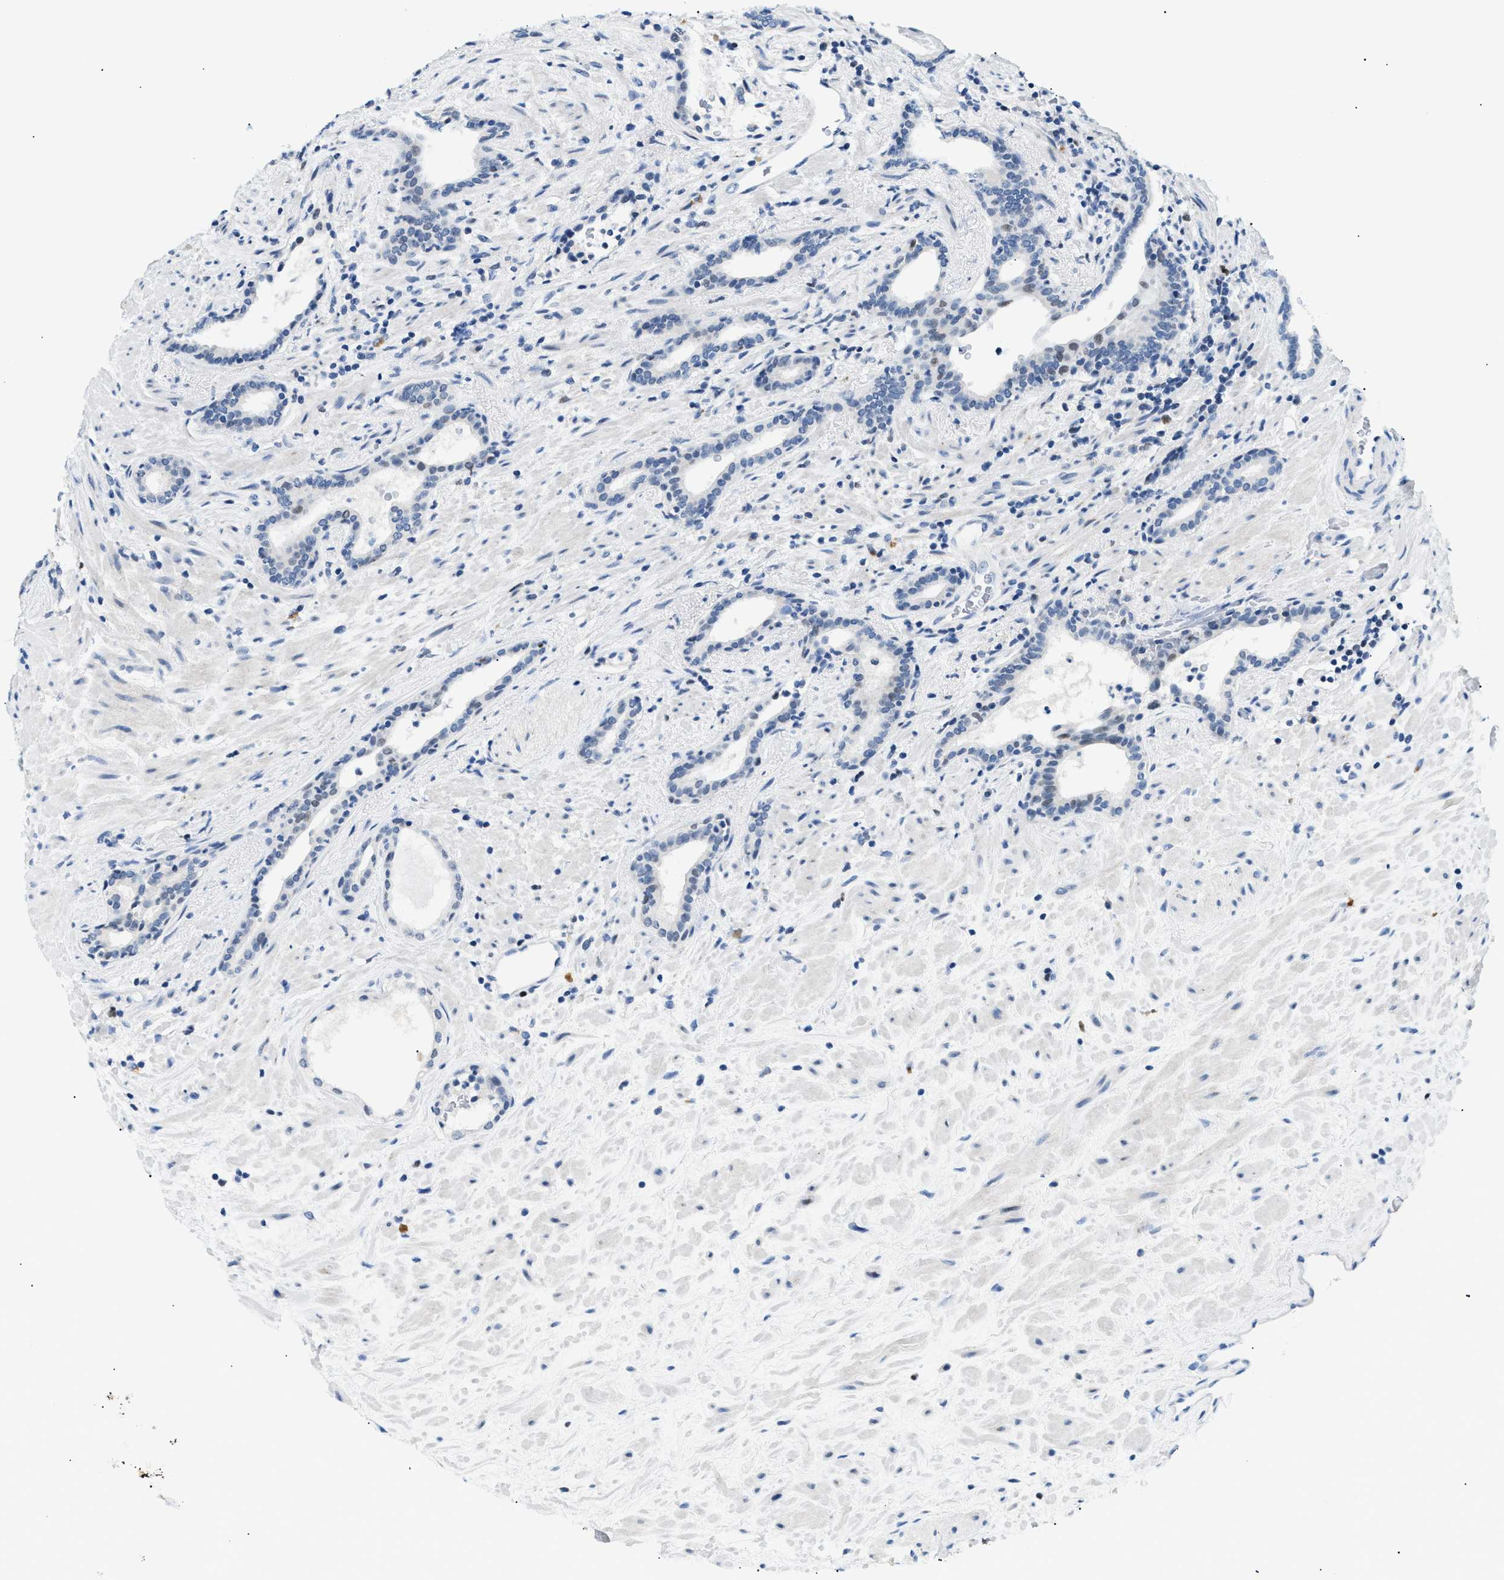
{"staining": {"intensity": "negative", "quantity": "none", "location": "none"}, "tissue": "prostate cancer", "cell_type": "Tumor cells", "image_type": "cancer", "snomed": [{"axis": "morphology", "description": "Adenocarcinoma, High grade"}, {"axis": "topography", "description": "Prostate"}], "caption": "Immunohistochemistry (IHC) micrograph of neoplastic tissue: prostate cancer (adenocarcinoma (high-grade)) stained with DAB (3,3'-diaminobenzidine) shows no significant protein expression in tumor cells. (Brightfield microscopy of DAB immunohistochemistry (IHC) at high magnification).", "gene": "SMARCC1", "patient": {"sex": "male", "age": 71}}